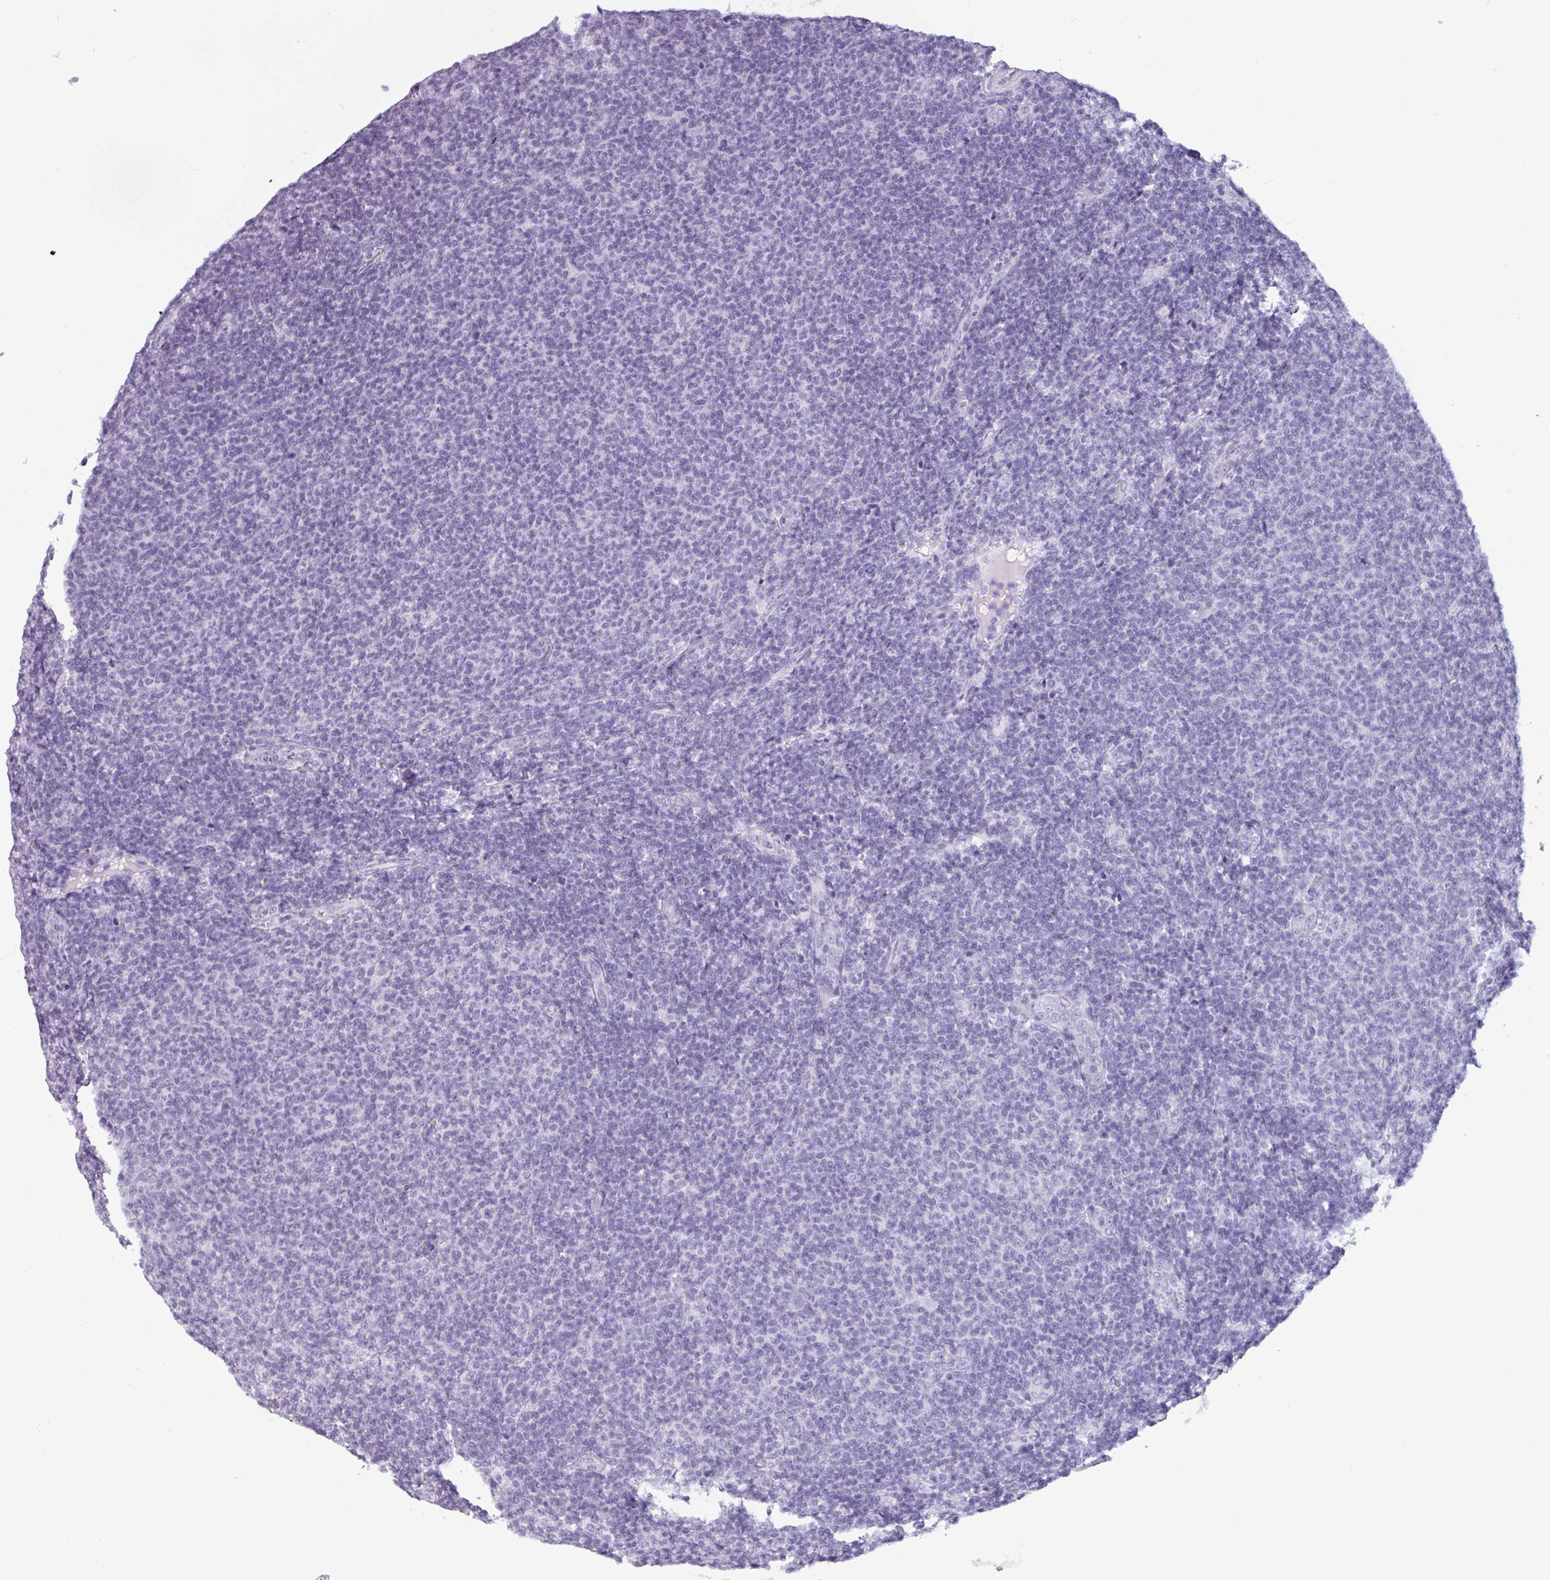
{"staining": {"intensity": "negative", "quantity": "none", "location": "none"}, "tissue": "lymphoma", "cell_type": "Tumor cells", "image_type": "cancer", "snomed": [{"axis": "morphology", "description": "Malignant lymphoma, non-Hodgkin's type, Low grade"}, {"axis": "topography", "description": "Lymph node"}], "caption": "DAB (3,3'-diaminobenzidine) immunohistochemical staining of human lymphoma shows no significant expression in tumor cells.", "gene": "CAMK1", "patient": {"sex": "male", "age": 66}}